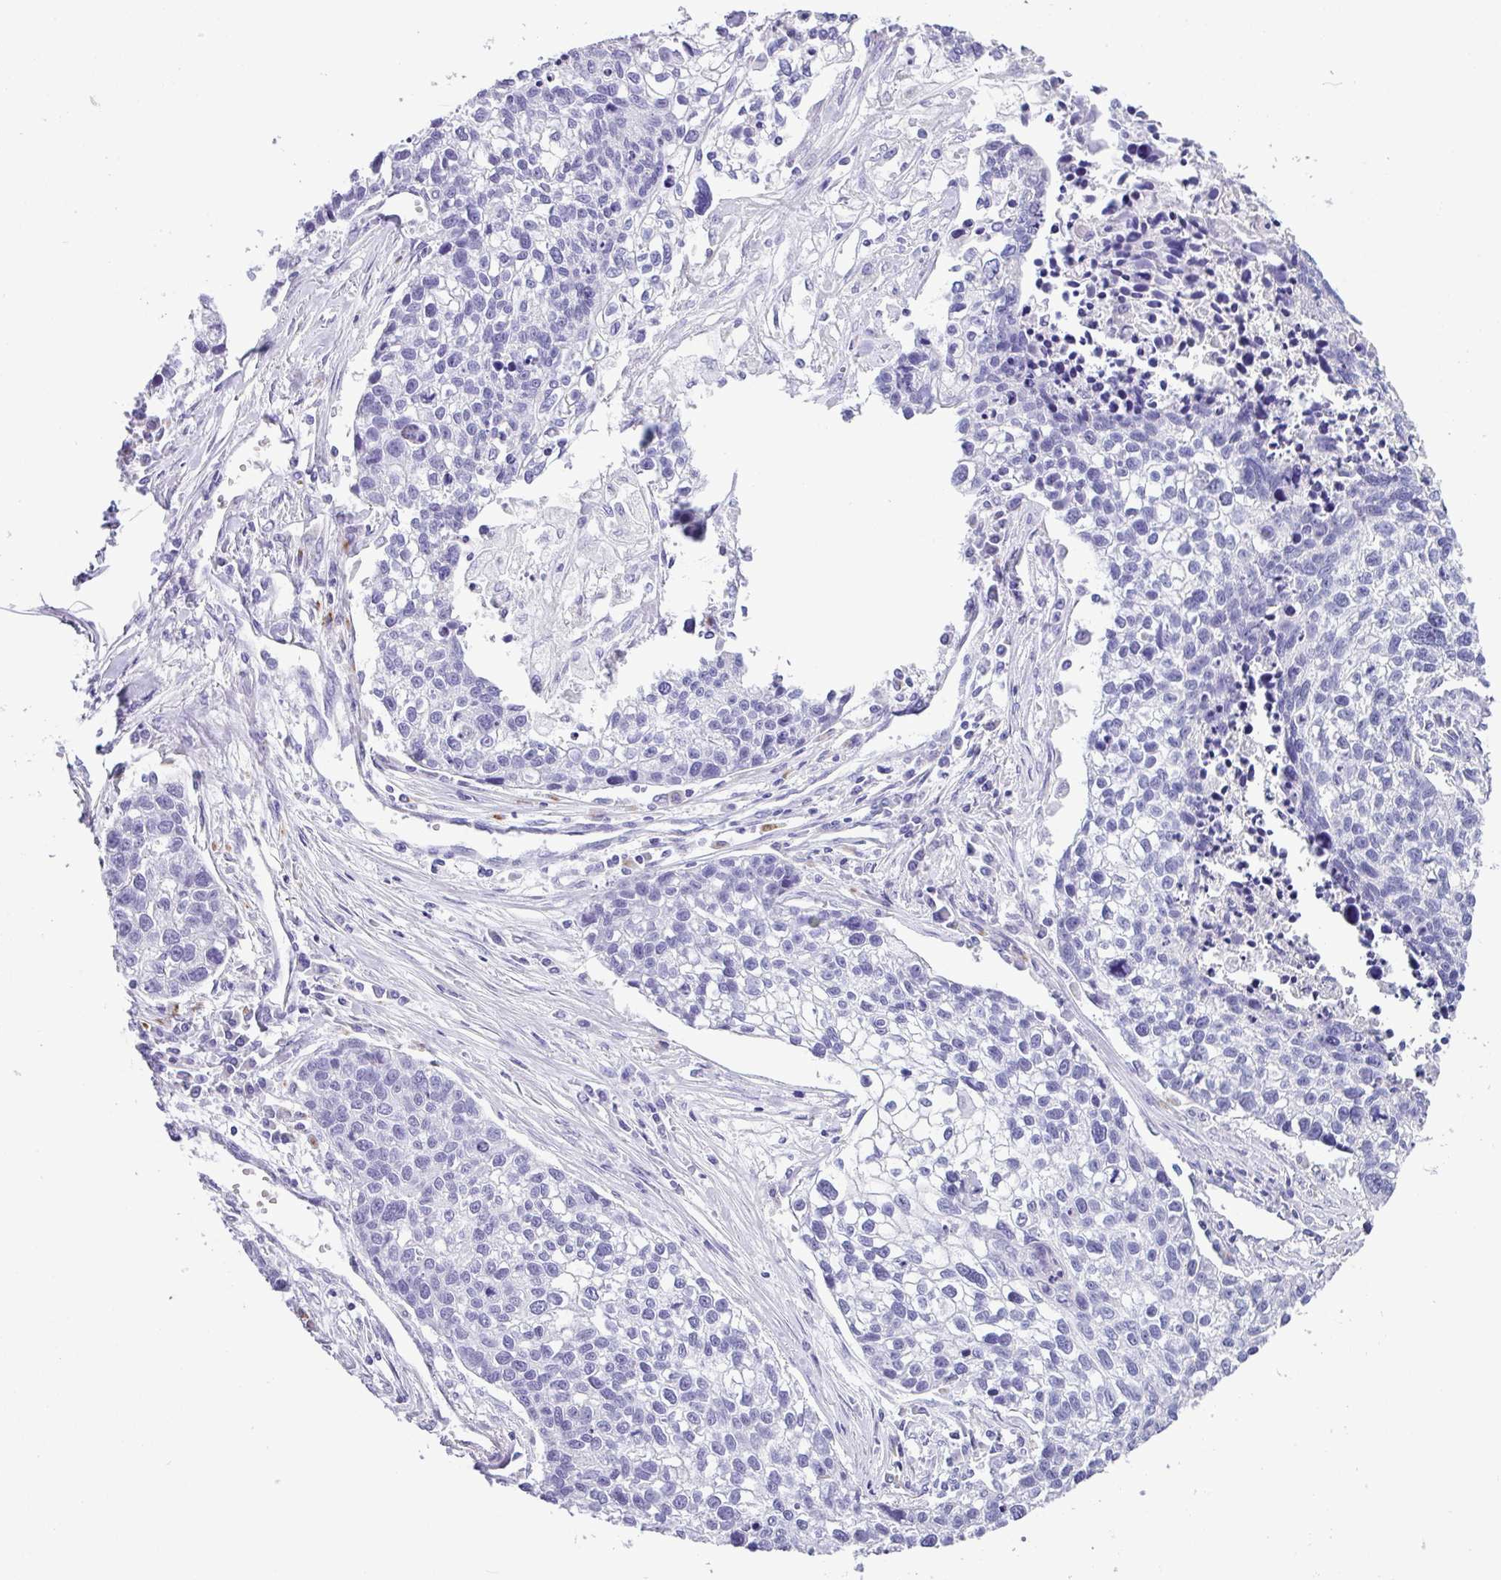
{"staining": {"intensity": "negative", "quantity": "none", "location": "none"}, "tissue": "lung cancer", "cell_type": "Tumor cells", "image_type": "cancer", "snomed": [{"axis": "morphology", "description": "Squamous cell carcinoma, NOS"}, {"axis": "topography", "description": "Lung"}], "caption": "An immunohistochemistry (IHC) photomicrograph of lung cancer is shown. There is no staining in tumor cells of lung cancer.", "gene": "ZG16", "patient": {"sex": "male", "age": 74}}